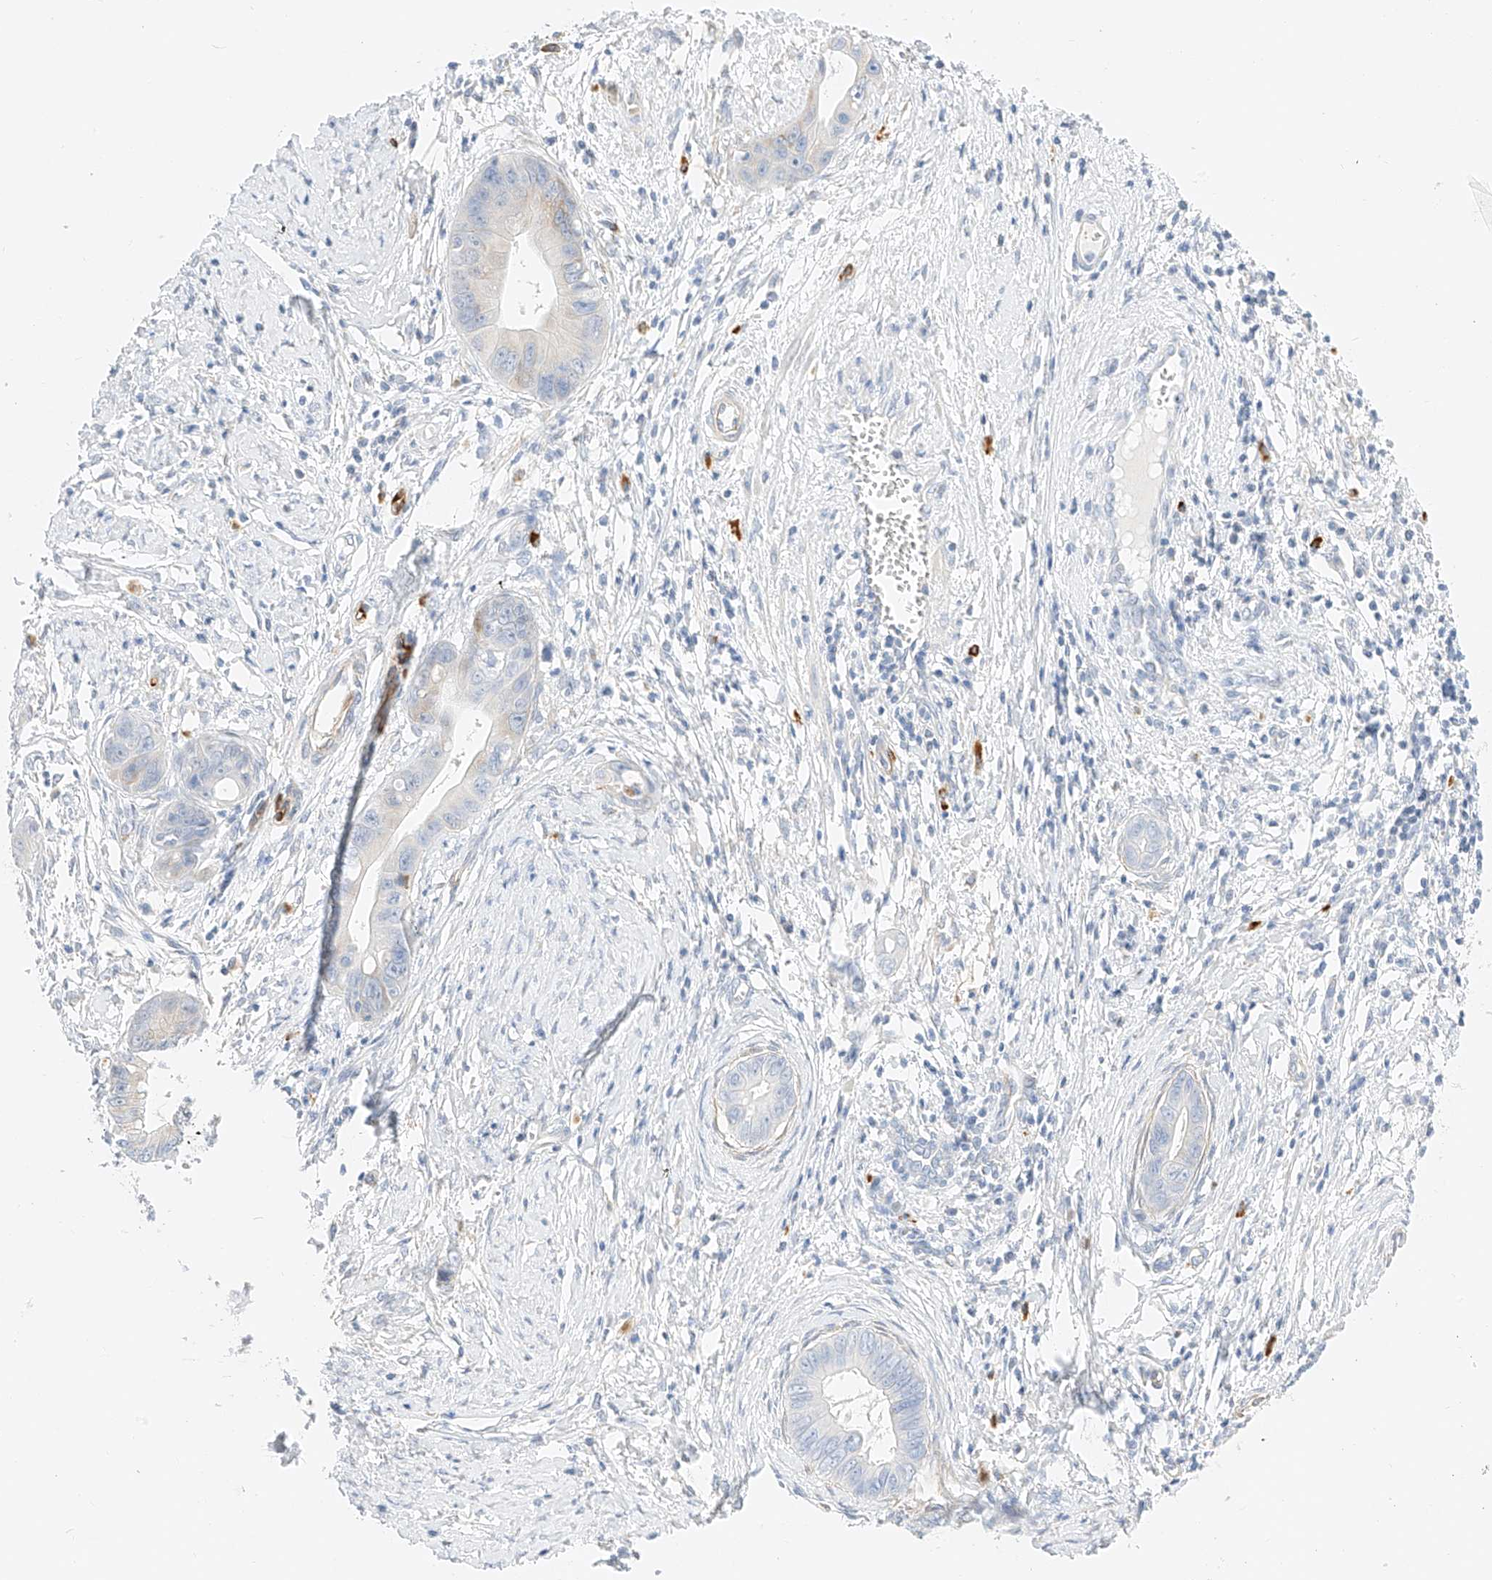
{"staining": {"intensity": "negative", "quantity": "none", "location": "none"}, "tissue": "cervical cancer", "cell_type": "Tumor cells", "image_type": "cancer", "snomed": [{"axis": "morphology", "description": "Adenocarcinoma, NOS"}, {"axis": "topography", "description": "Cervix"}], "caption": "This is an immunohistochemistry histopathology image of human cervical cancer. There is no staining in tumor cells.", "gene": "CDCP2", "patient": {"sex": "female", "age": 44}}